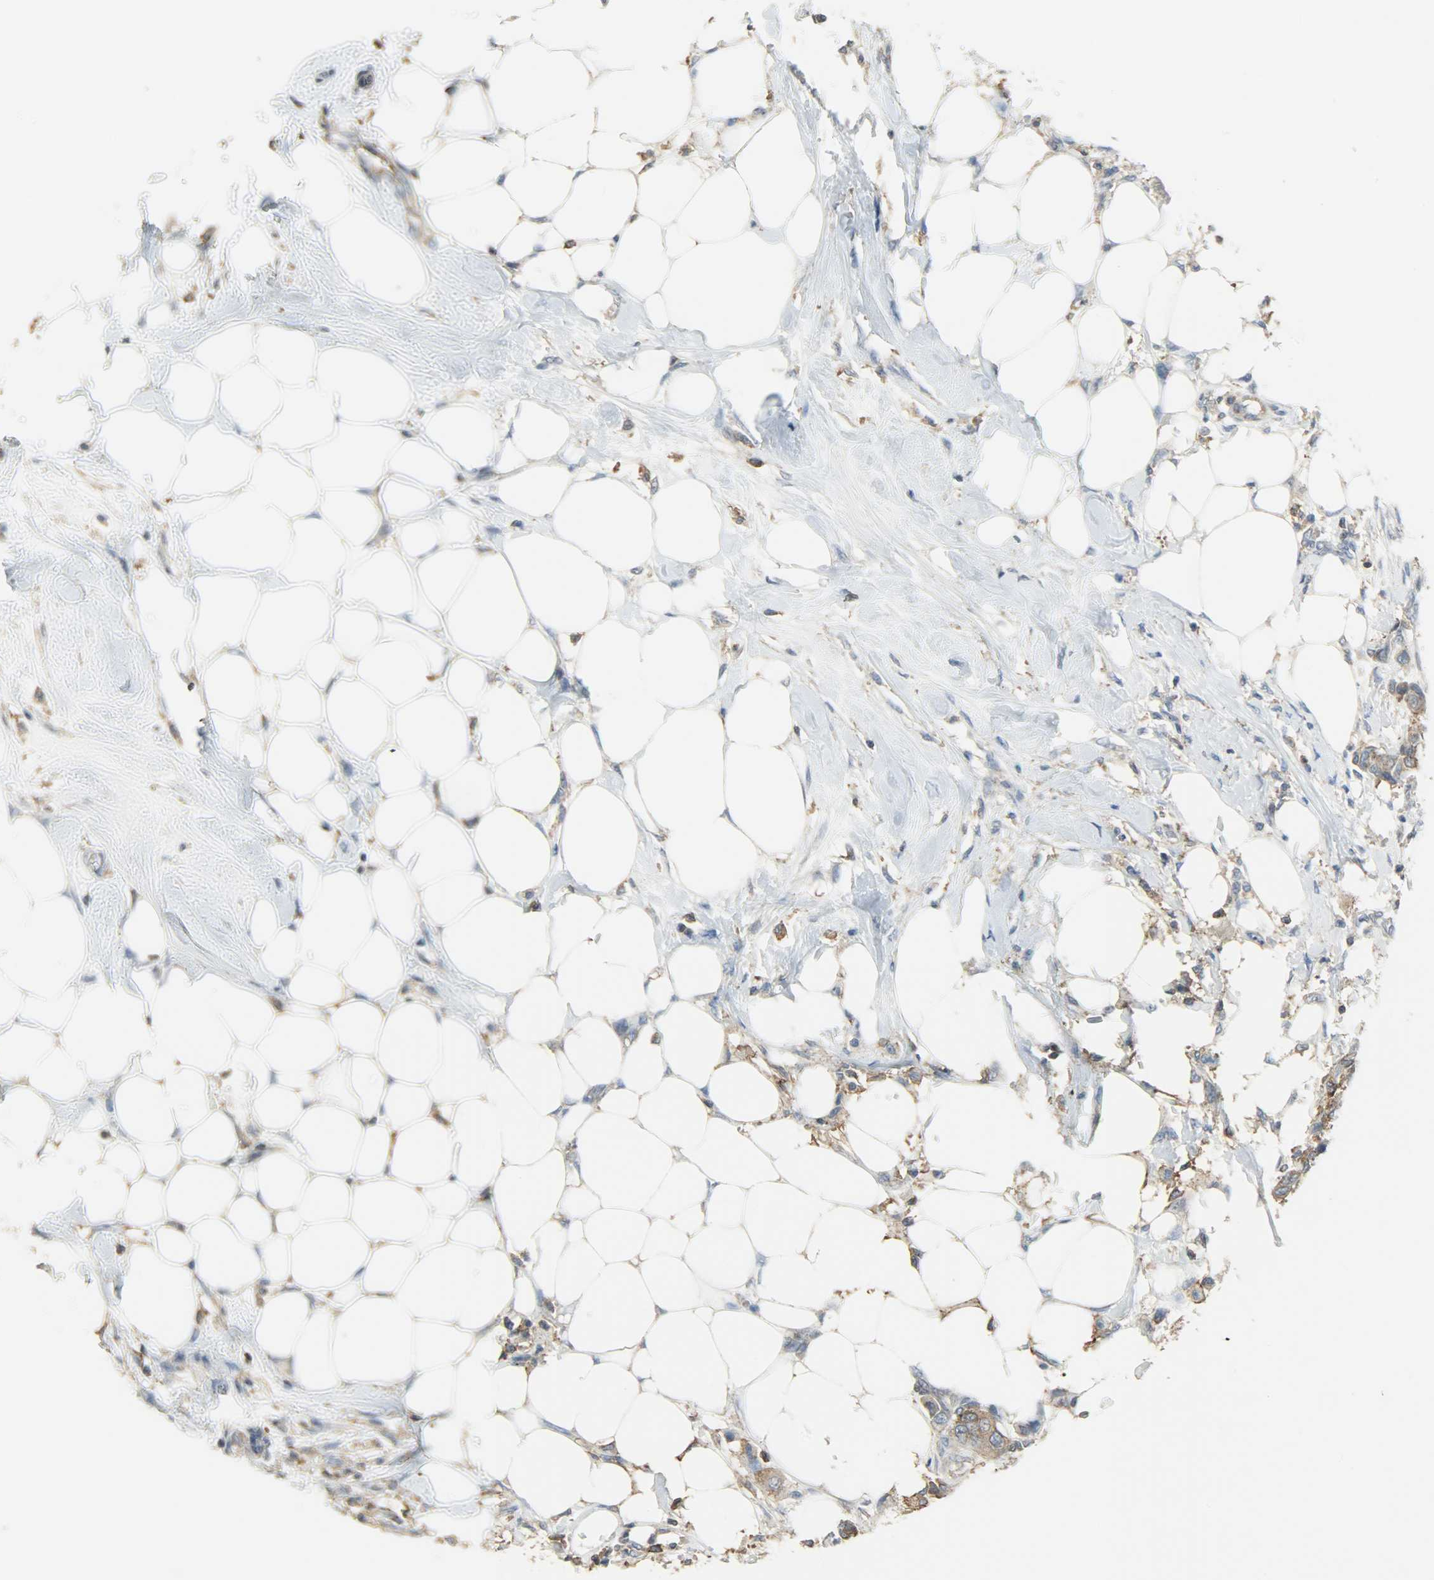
{"staining": {"intensity": "moderate", "quantity": ">75%", "location": "cytoplasmic/membranous"}, "tissue": "breast cancer", "cell_type": "Tumor cells", "image_type": "cancer", "snomed": [{"axis": "morphology", "description": "Normal tissue, NOS"}, {"axis": "morphology", "description": "Duct carcinoma"}, {"axis": "topography", "description": "Breast"}], "caption": "Immunohistochemical staining of human breast infiltrating ductal carcinoma exhibits moderate cytoplasmic/membranous protein staining in about >75% of tumor cells.", "gene": "DNAJA4", "patient": {"sex": "female", "age": 49}}